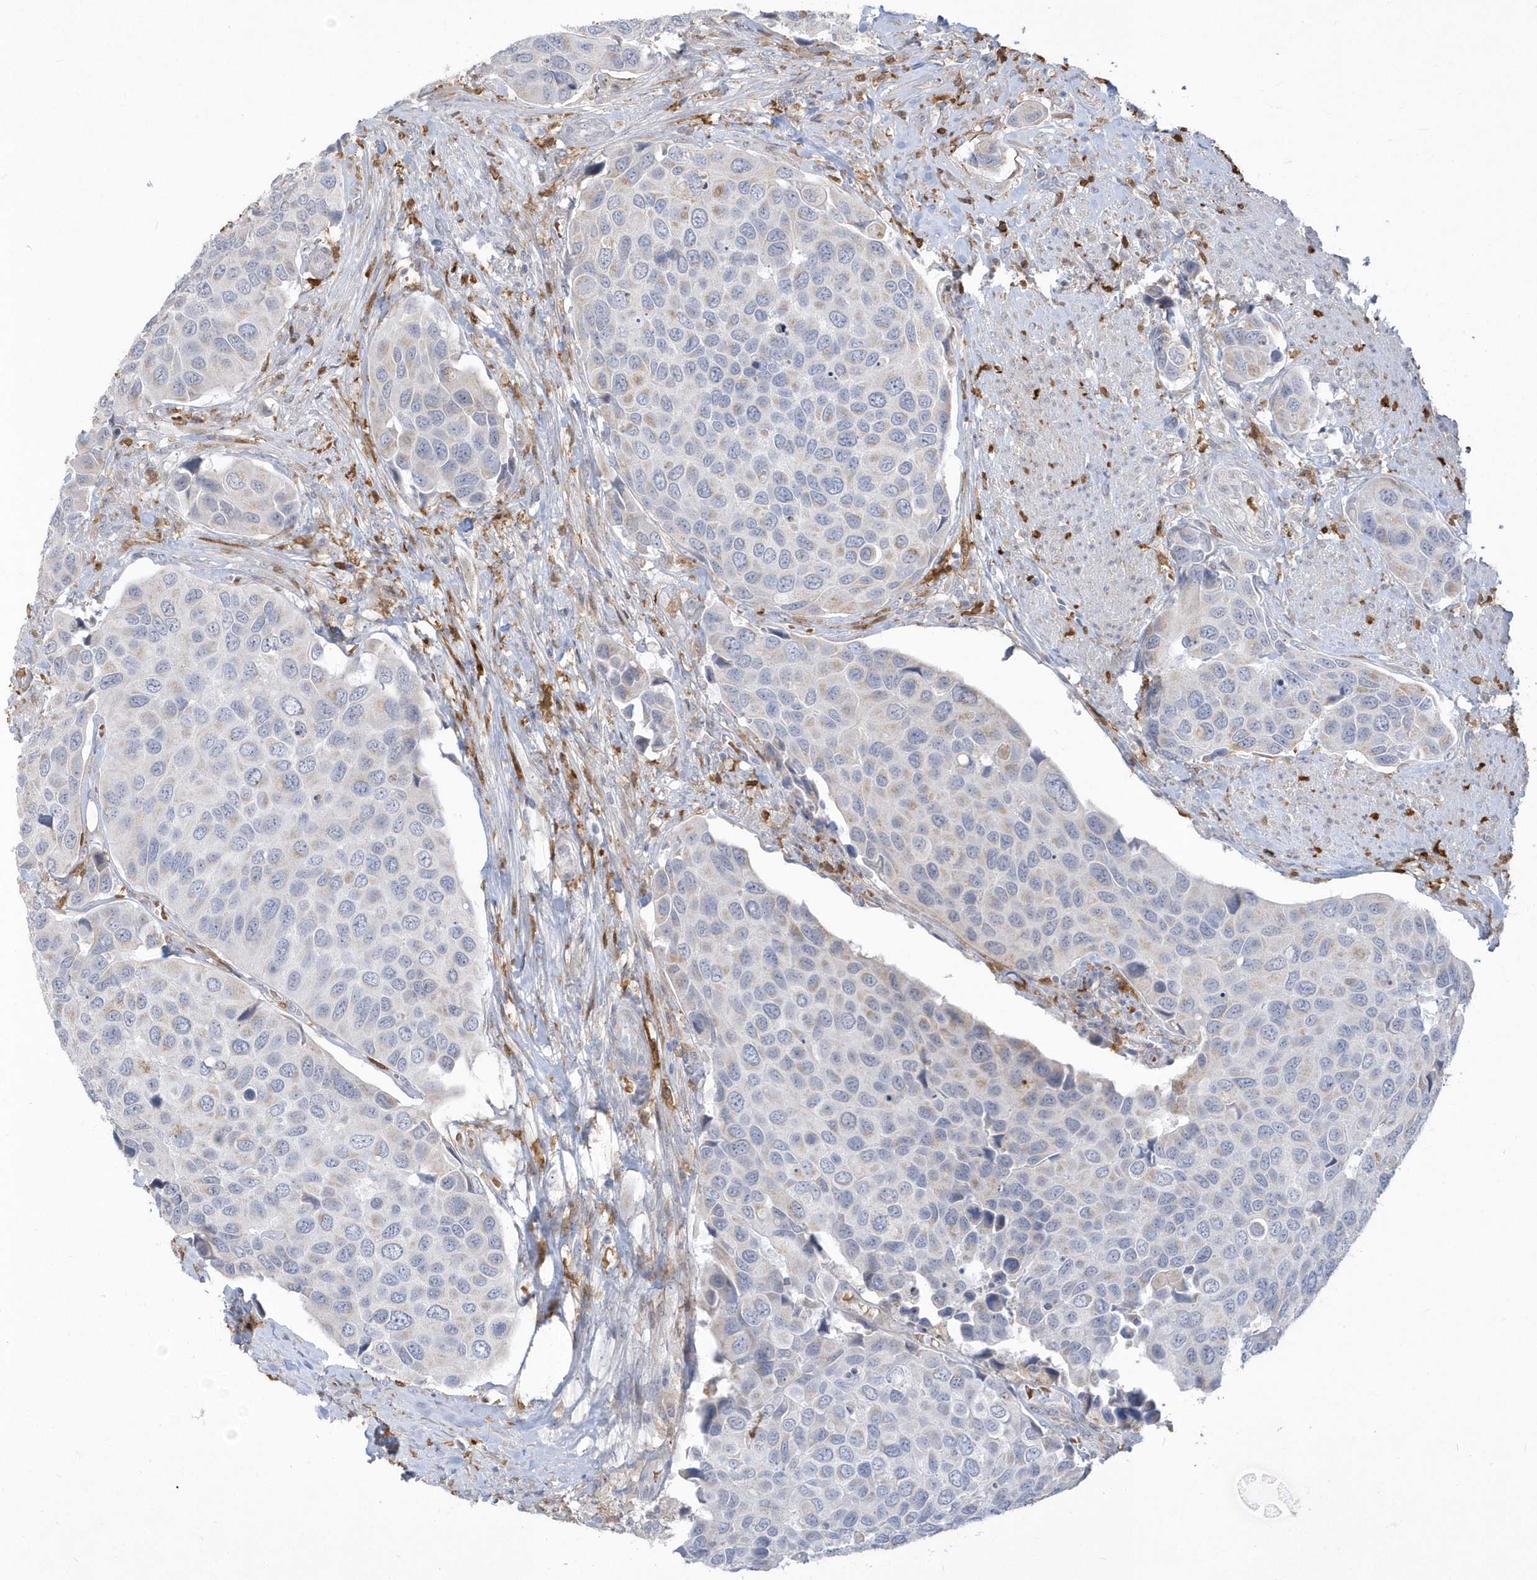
{"staining": {"intensity": "negative", "quantity": "none", "location": "none"}, "tissue": "urothelial cancer", "cell_type": "Tumor cells", "image_type": "cancer", "snomed": [{"axis": "morphology", "description": "Urothelial carcinoma, High grade"}, {"axis": "topography", "description": "Urinary bladder"}], "caption": "DAB immunohistochemical staining of urothelial carcinoma (high-grade) reveals no significant expression in tumor cells.", "gene": "TSPEAR", "patient": {"sex": "male", "age": 74}}